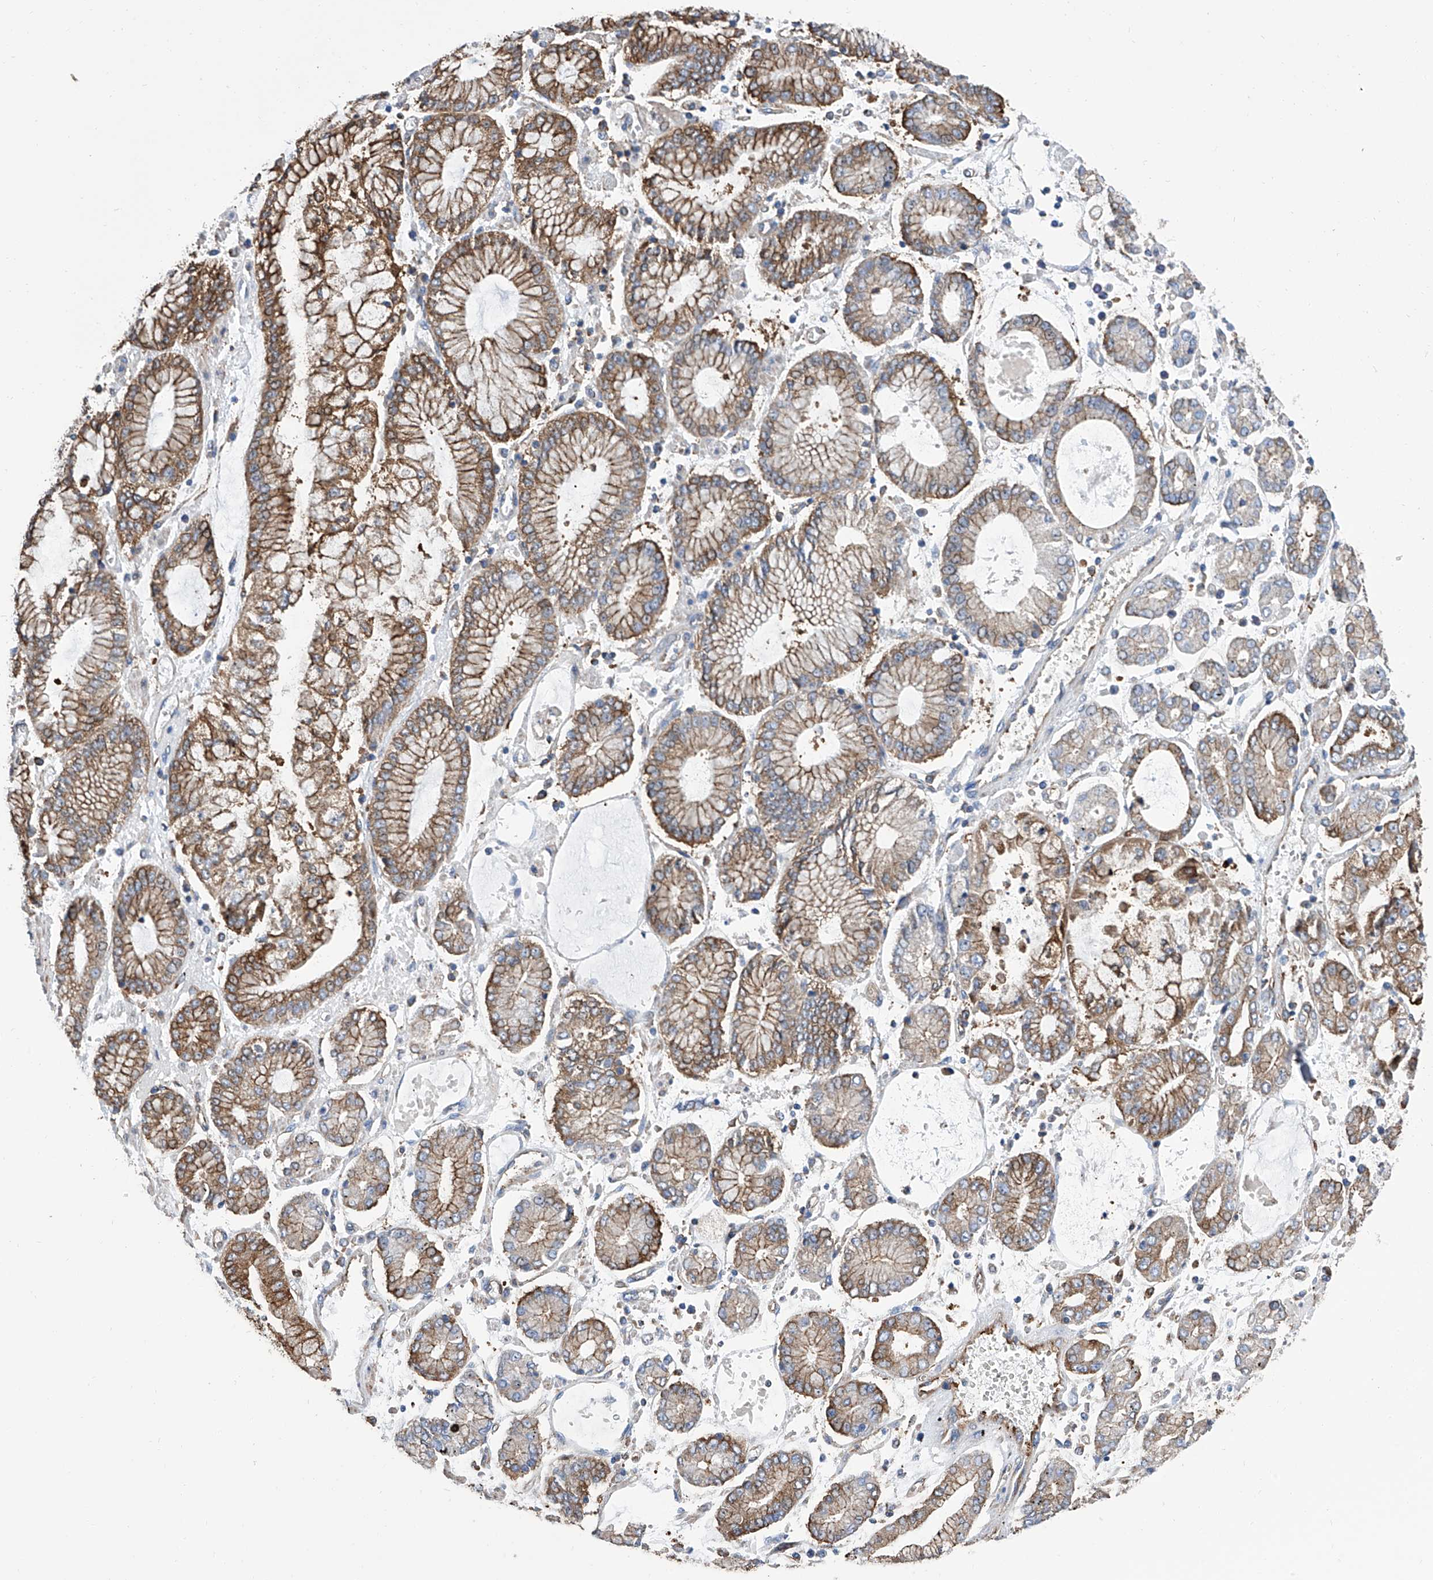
{"staining": {"intensity": "moderate", "quantity": "25%-75%", "location": "cytoplasmic/membranous"}, "tissue": "stomach cancer", "cell_type": "Tumor cells", "image_type": "cancer", "snomed": [{"axis": "morphology", "description": "Adenocarcinoma, NOS"}, {"axis": "topography", "description": "Stomach"}], "caption": "Protein expression analysis of adenocarcinoma (stomach) exhibits moderate cytoplasmic/membranous positivity in about 25%-75% of tumor cells.", "gene": "GPT", "patient": {"sex": "male", "age": 76}}